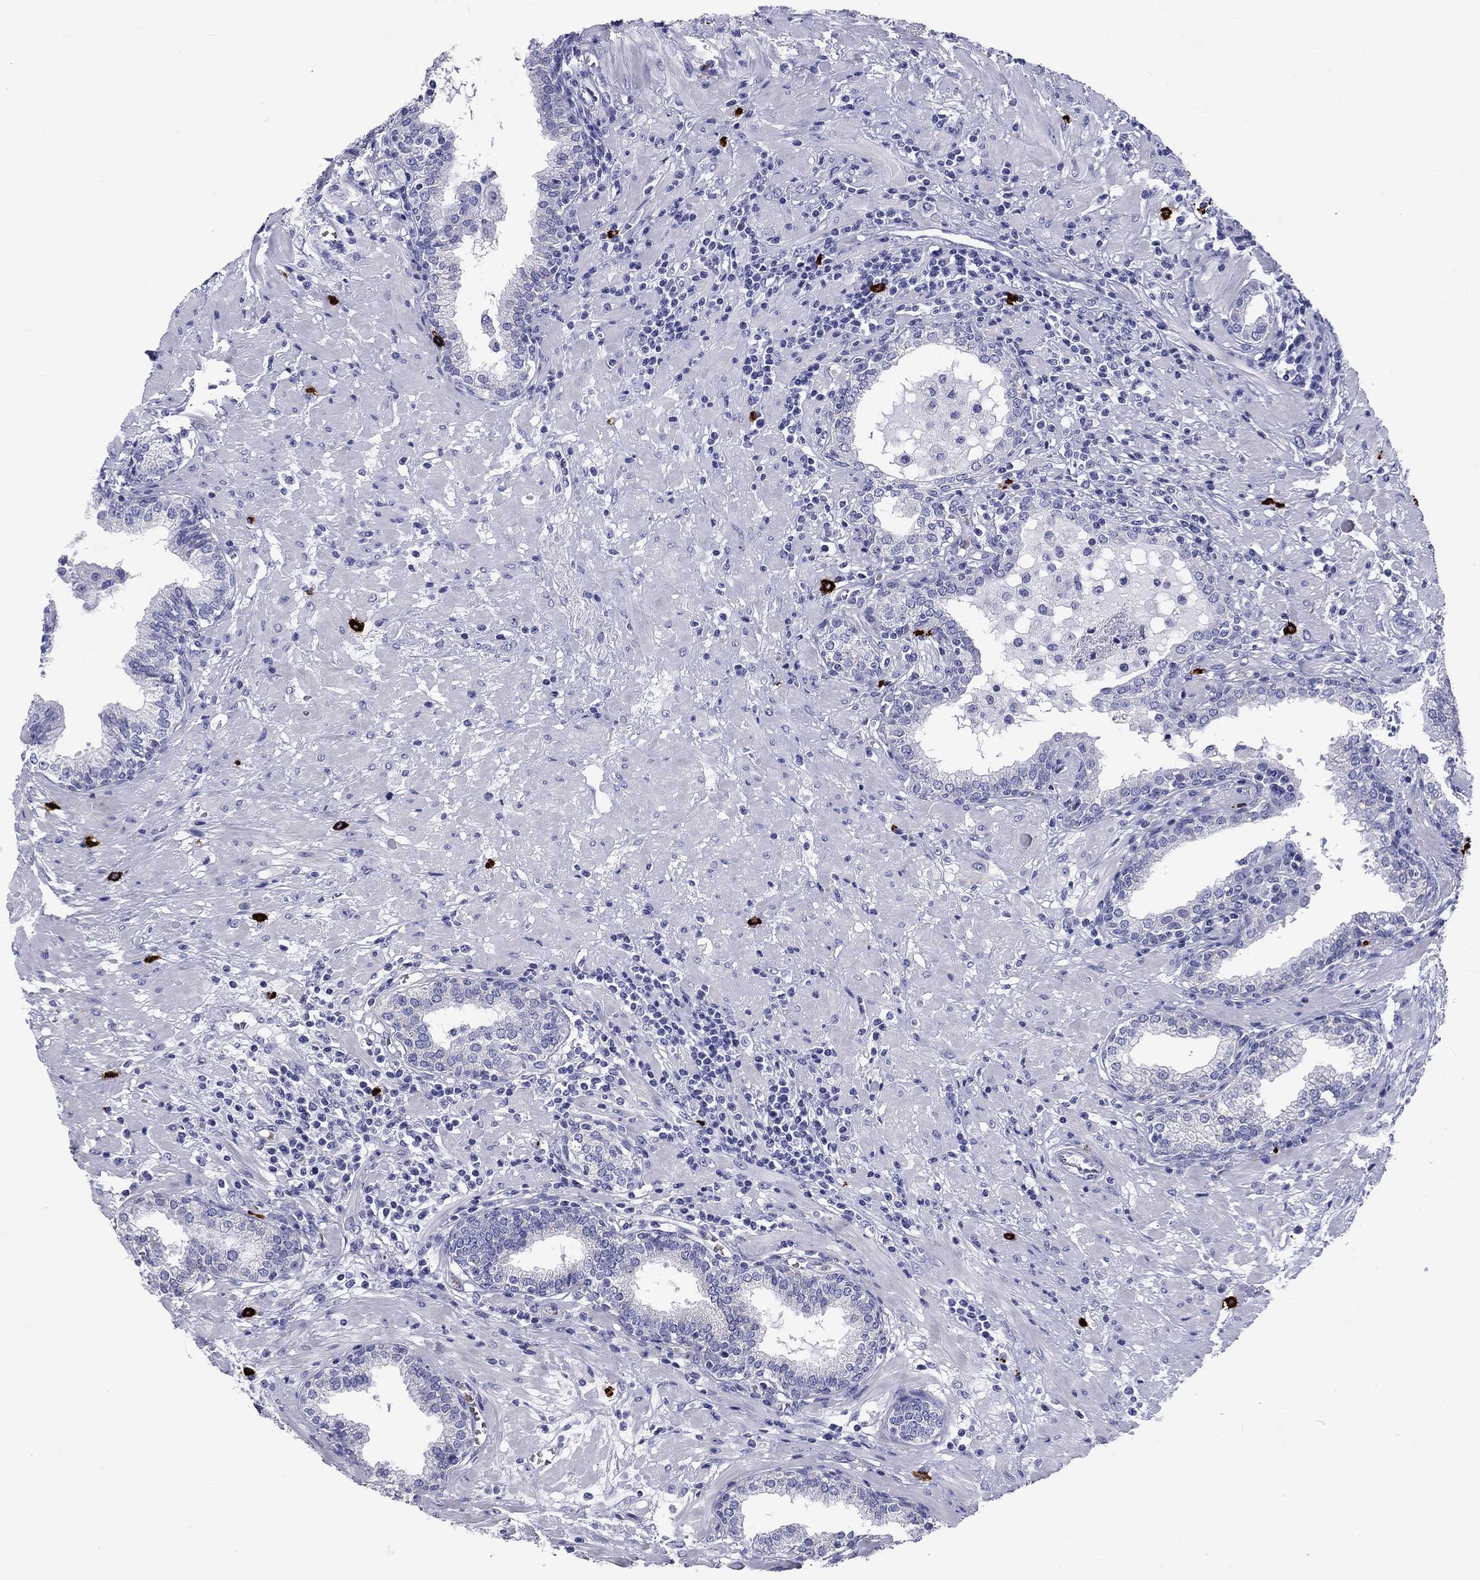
{"staining": {"intensity": "negative", "quantity": "none", "location": "none"}, "tissue": "prostate", "cell_type": "Glandular cells", "image_type": "normal", "snomed": [{"axis": "morphology", "description": "Normal tissue, NOS"}, {"axis": "topography", "description": "Prostate"}], "caption": "High power microscopy photomicrograph of an IHC micrograph of normal prostate, revealing no significant staining in glandular cells.", "gene": "CD40LG", "patient": {"sex": "male", "age": 64}}